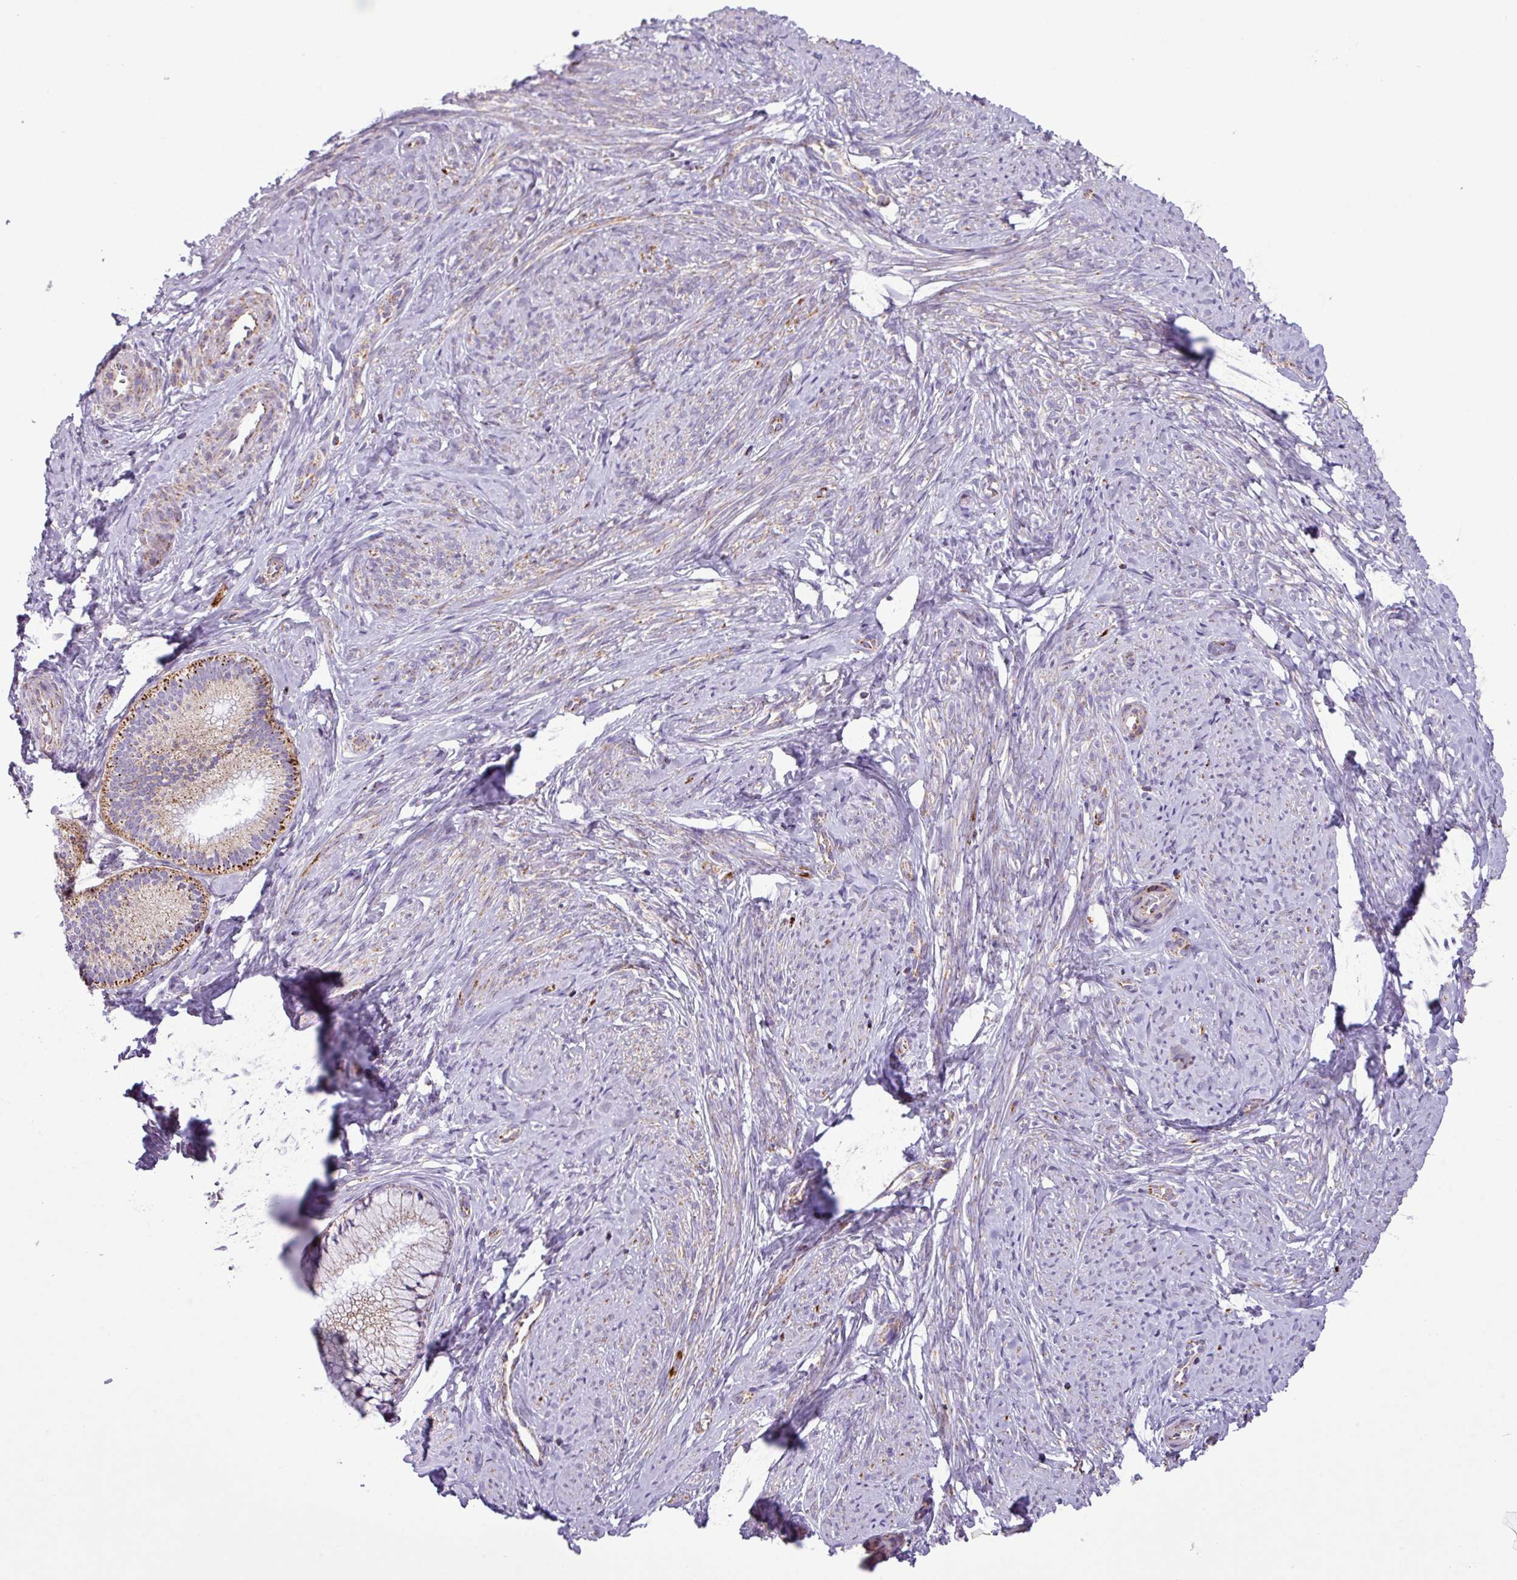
{"staining": {"intensity": "moderate", "quantity": ">75%", "location": "cytoplasmic/membranous"}, "tissue": "cervix", "cell_type": "Glandular cells", "image_type": "normal", "snomed": [{"axis": "morphology", "description": "Normal tissue, NOS"}, {"axis": "topography", "description": "Cervix"}], "caption": "The image reveals immunohistochemical staining of benign cervix. There is moderate cytoplasmic/membranous staining is seen in about >75% of glandular cells.", "gene": "ZNF81", "patient": {"sex": "female", "age": 36}}